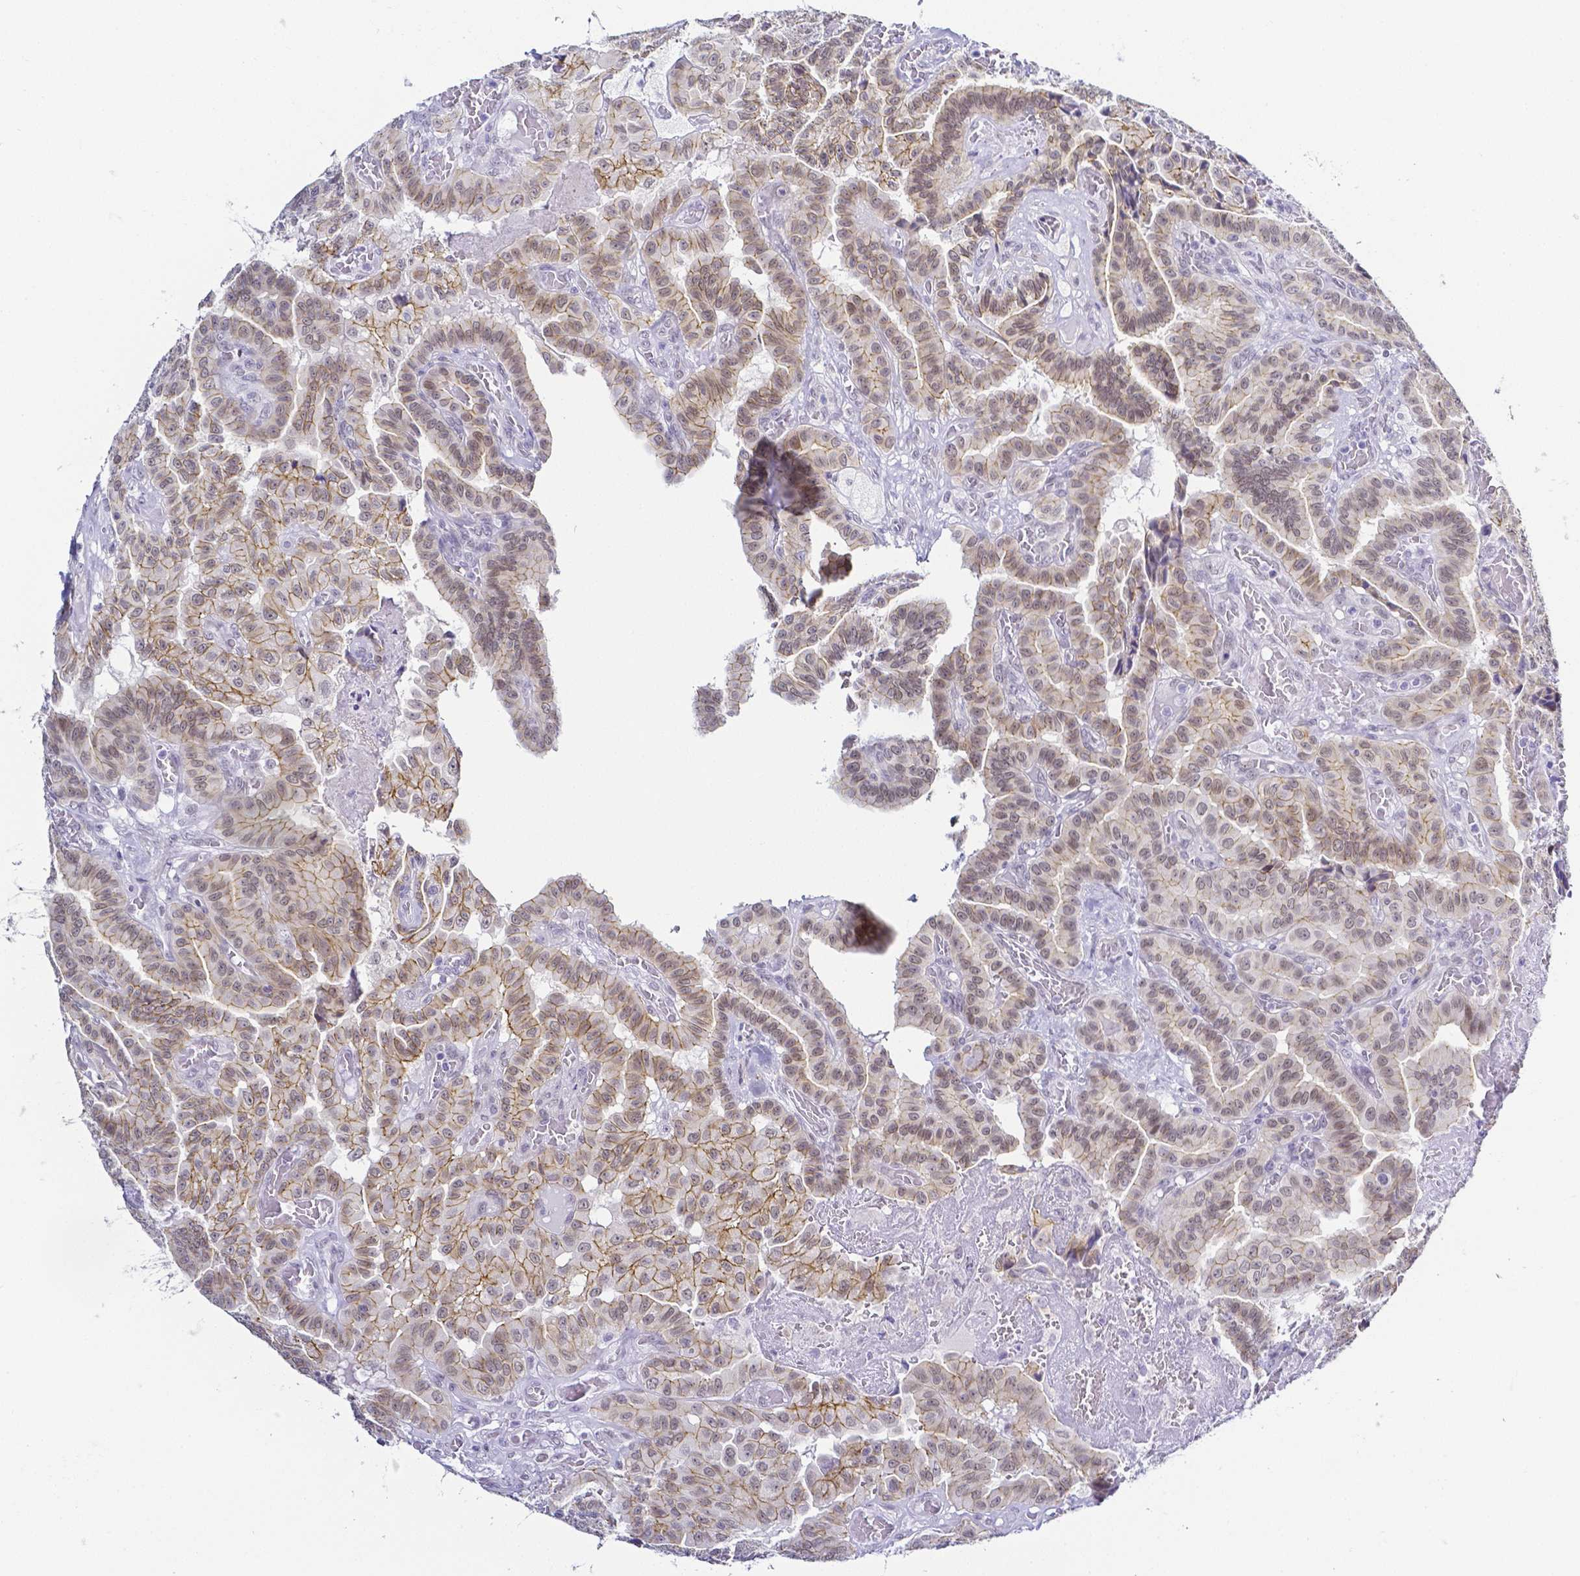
{"staining": {"intensity": "moderate", "quantity": "25%-75%", "location": "cytoplasmic/membranous,nuclear"}, "tissue": "thyroid cancer", "cell_type": "Tumor cells", "image_type": "cancer", "snomed": [{"axis": "morphology", "description": "Papillary adenocarcinoma, NOS"}, {"axis": "morphology", "description": "Papillary adenoma metastatic"}, {"axis": "topography", "description": "Thyroid gland"}], "caption": "Brown immunohistochemical staining in human thyroid cancer (papillary adenoma metastatic) displays moderate cytoplasmic/membranous and nuclear staining in approximately 25%-75% of tumor cells.", "gene": "FAM83G", "patient": {"sex": "male", "age": 87}}